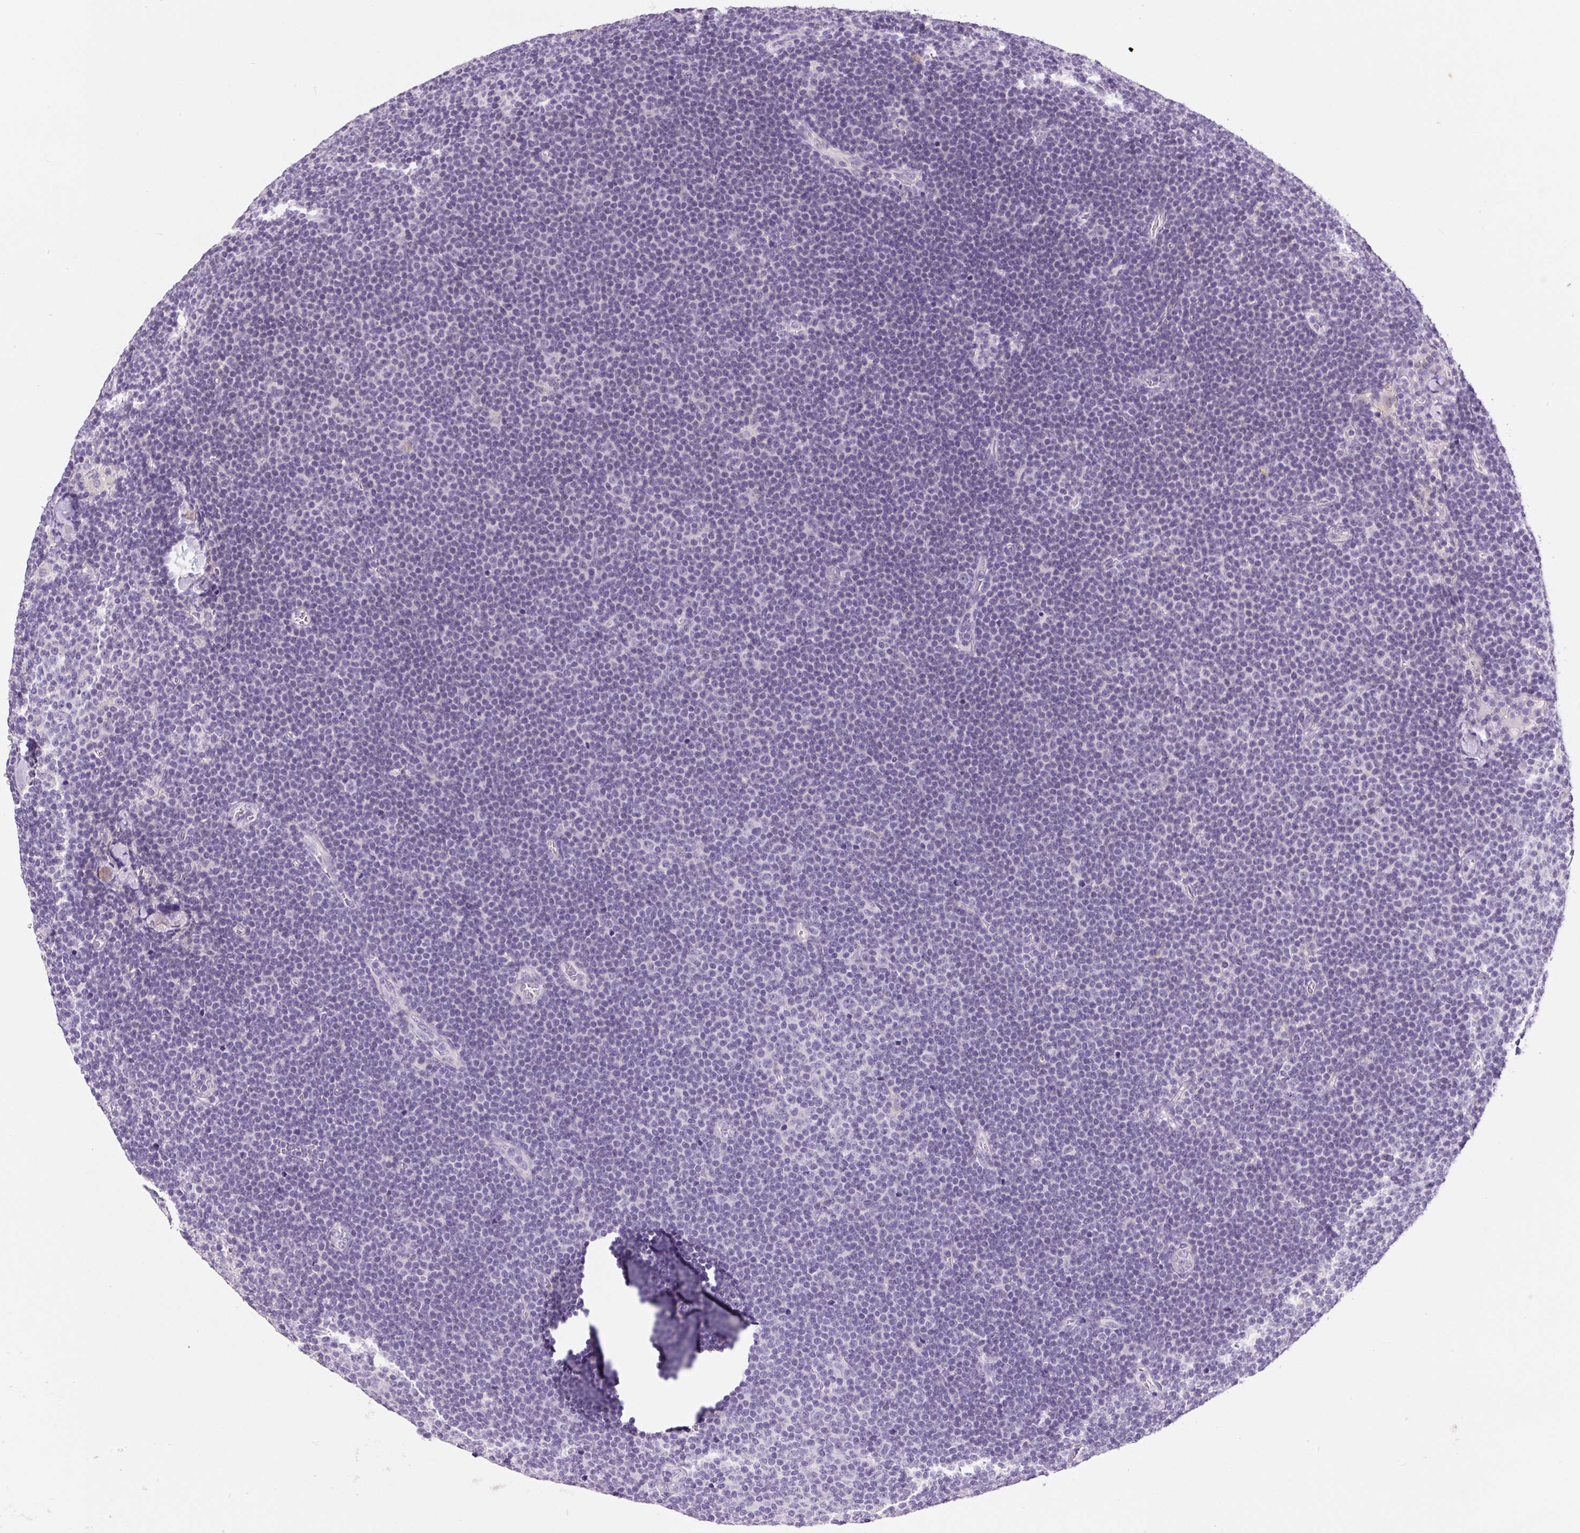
{"staining": {"intensity": "negative", "quantity": "none", "location": "none"}, "tissue": "lymphoma", "cell_type": "Tumor cells", "image_type": "cancer", "snomed": [{"axis": "morphology", "description": "Malignant lymphoma, non-Hodgkin's type, Low grade"}, {"axis": "topography", "description": "Lymph node"}], "caption": "Tumor cells are negative for protein expression in human malignant lymphoma, non-Hodgkin's type (low-grade).", "gene": "SYP", "patient": {"sex": "male", "age": 48}}